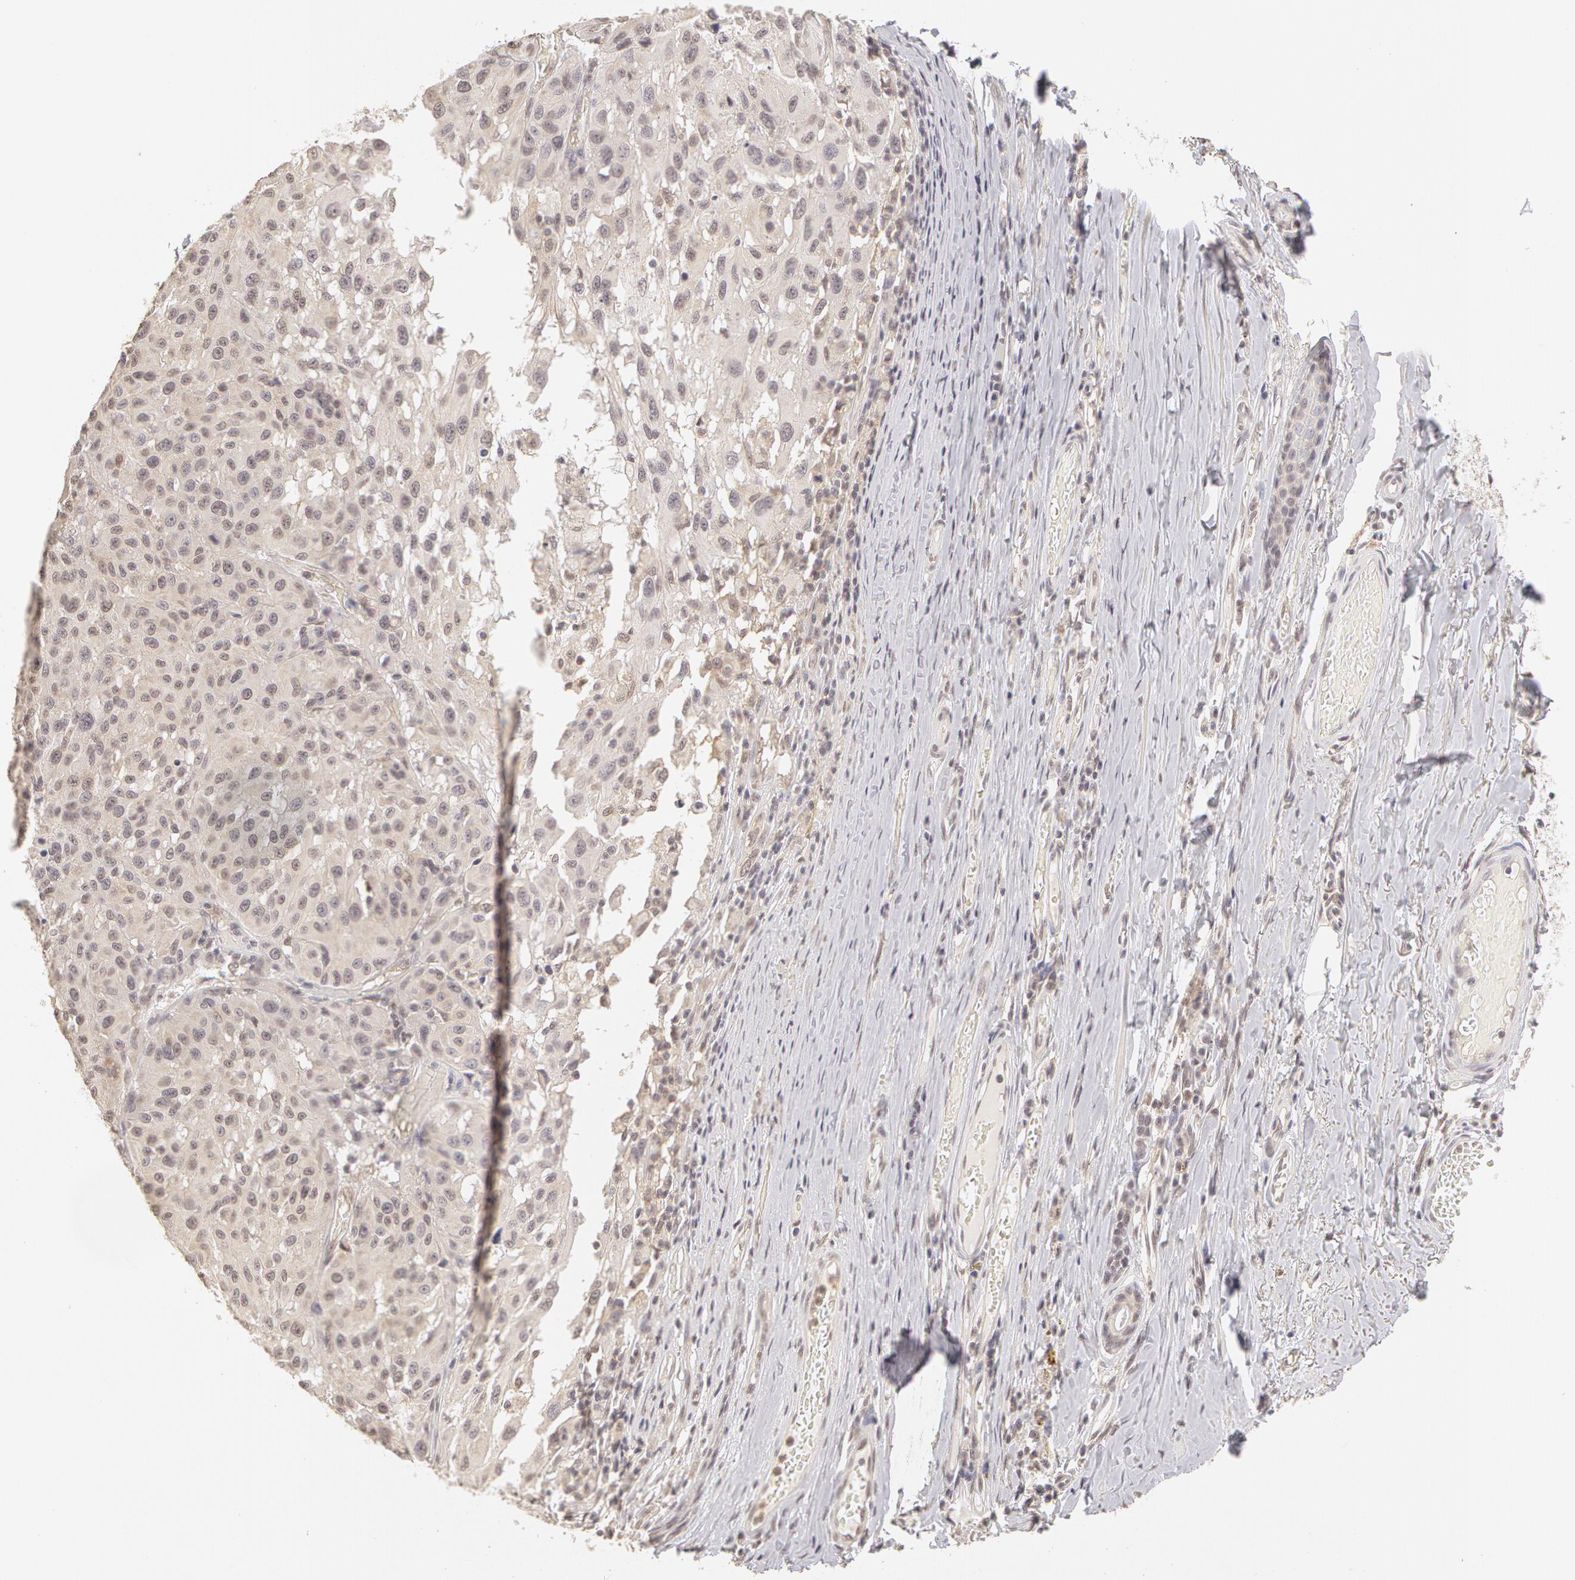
{"staining": {"intensity": "weak", "quantity": ">75%", "location": "cytoplasmic/membranous"}, "tissue": "melanoma", "cell_type": "Tumor cells", "image_type": "cancer", "snomed": [{"axis": "morphology", "description": "Malignant melanoma, NOS"}, {"axis": "topography", "description": "Skin"}], "caption": "This photomicrograph reveals melanoma stained with immunohistochemistry (IHC) to label a protein in brown. The cytoplasmic/membranous of tumor cells show weak positivity for the protein. Nuclei are counter-stained blue.", "gene": "ADAM10", "patient": {"sex": "female", "age": 77}}